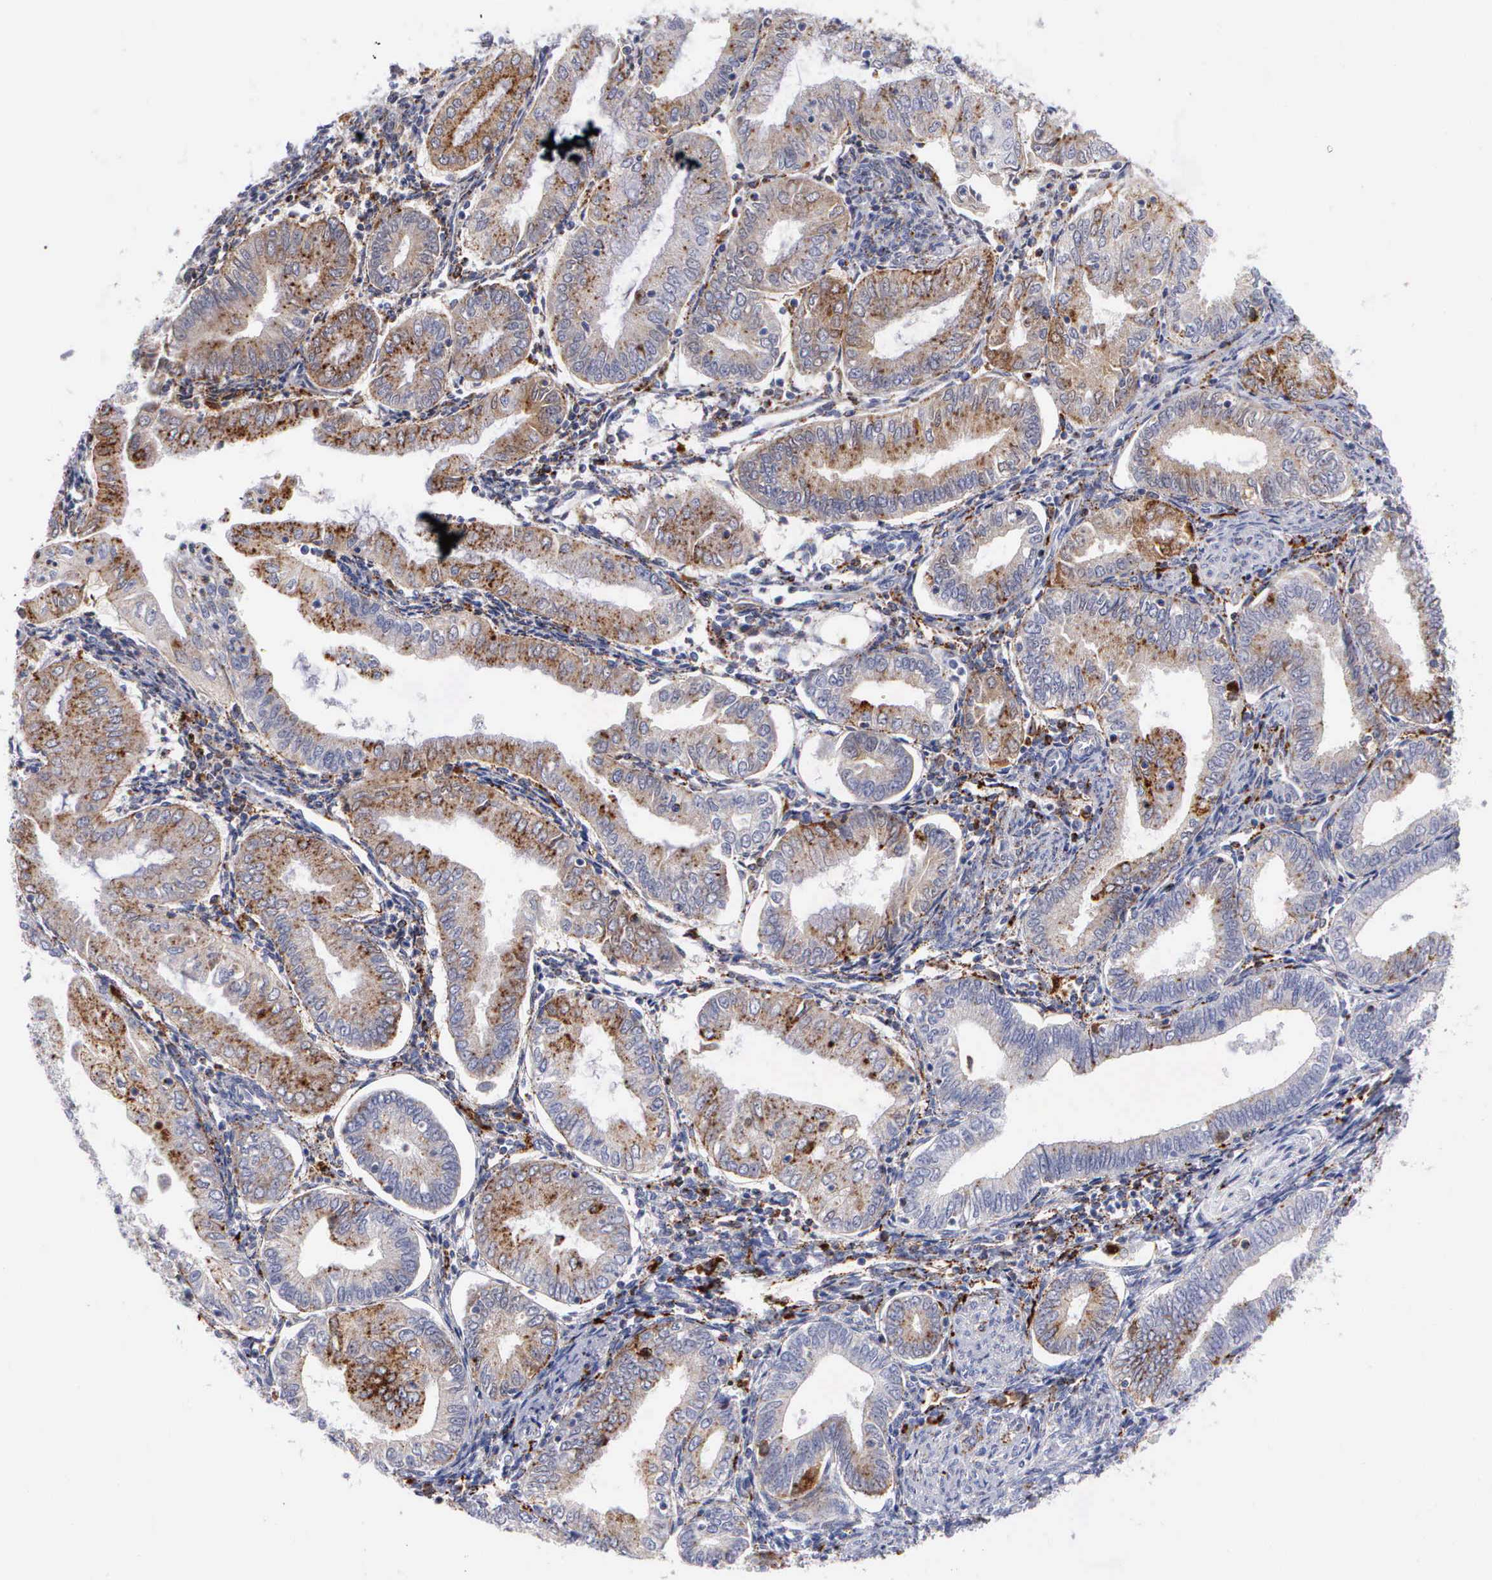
{"staining": {"intensity": "moderate", "quantity": "25%-75%", "location": "cytoplasmic/membranous"}, "tissue": "endometrial cancer", "cell_type": "Tumor cells", "image_type": "cancer", "snomed": [{"axis": "morphology", "description": "Adenocarcinoma, NOS"}, {"axis": "topography", "description": "Endometrium"}], "caption": "The immunohistochemical stain labels moderate cytoplasmic/membranous positivity in tumor cells of endometrial cancer tissue.", "gene": "CTSH", "patient": {"sex": "female", "age": 55}}